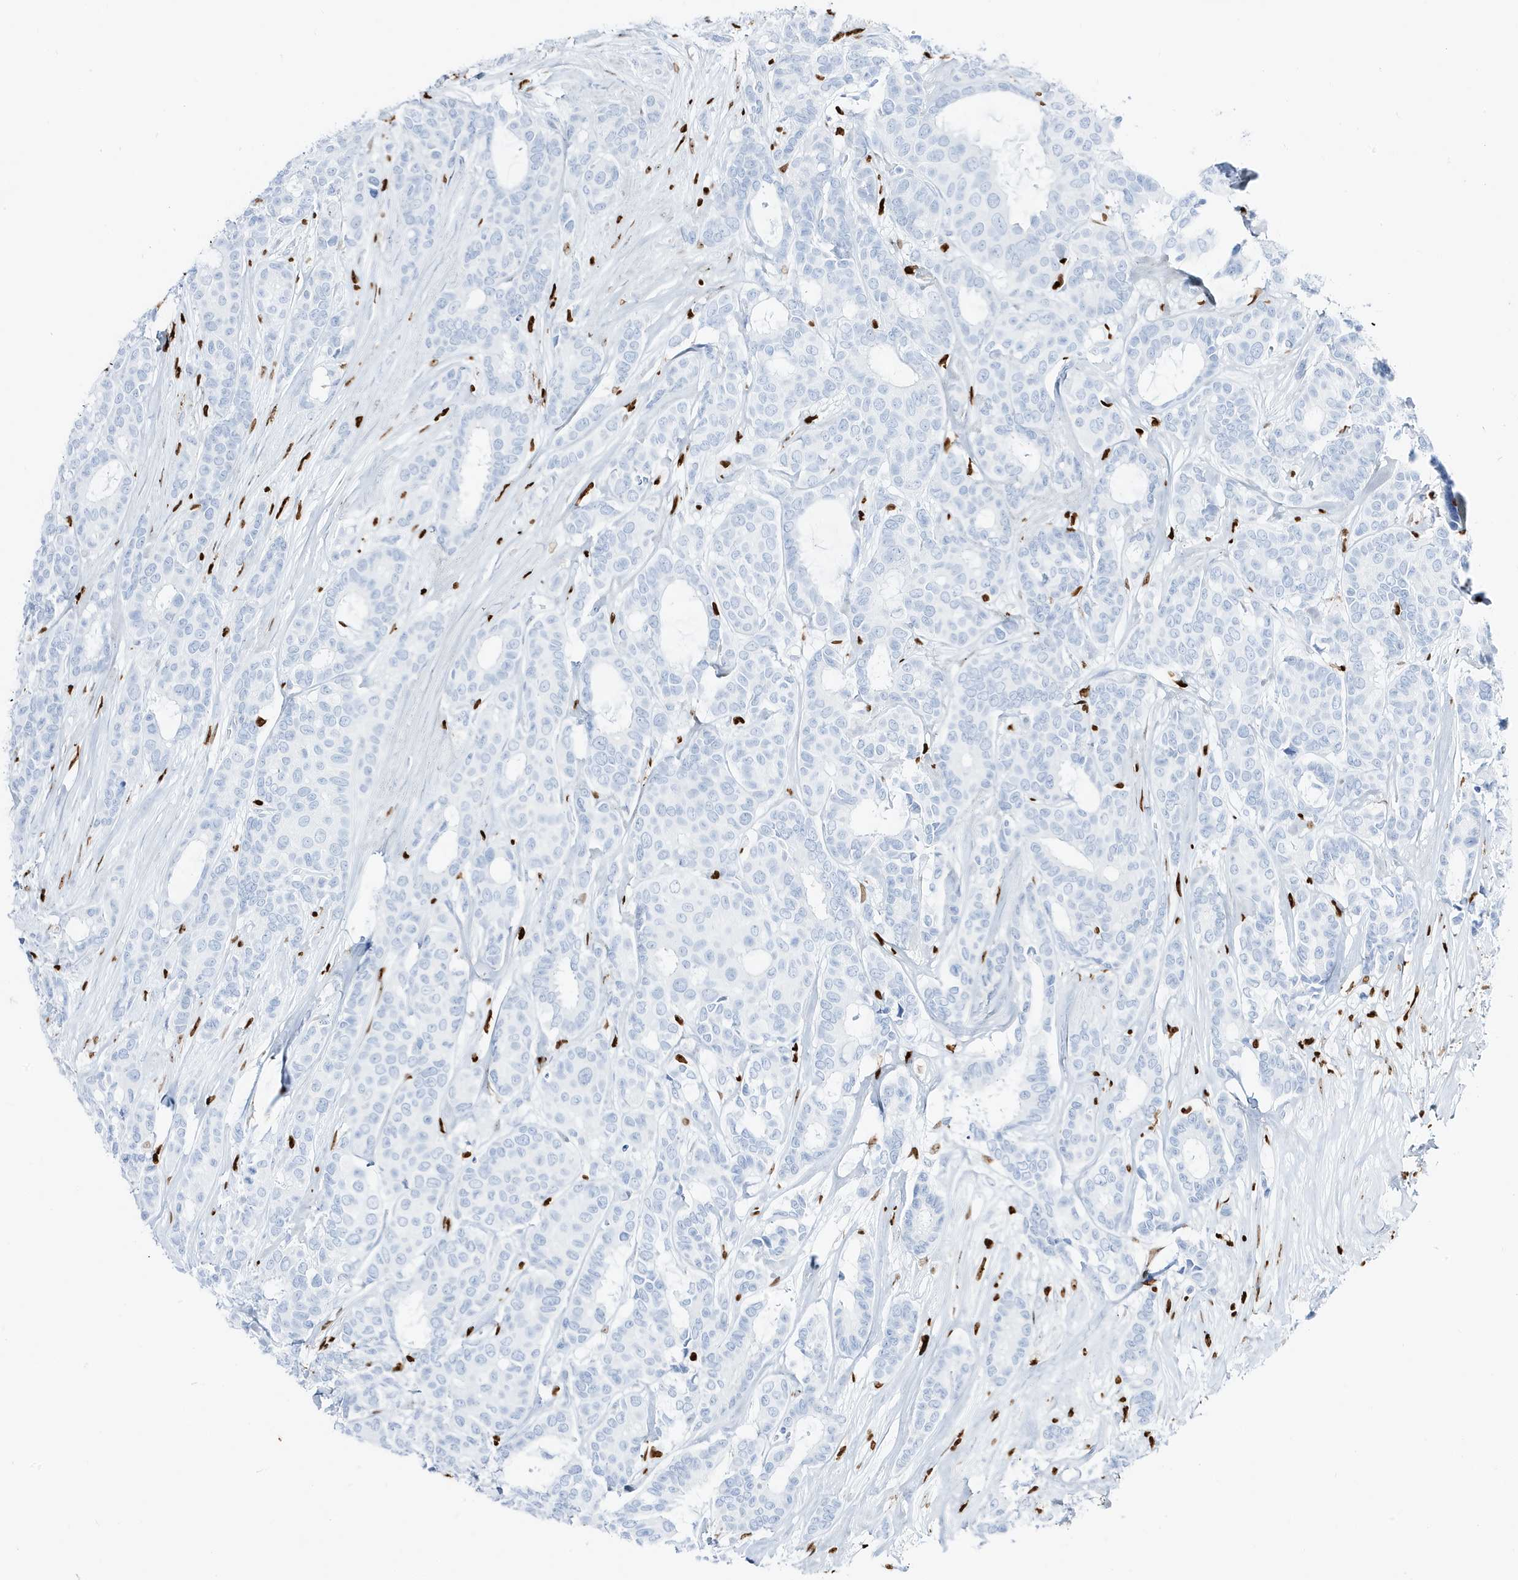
{"staining": {"intensity": "negative", "quantity": "none", "location": "none"}, "tissue": "breast cancer", "cell_type": "Tumor cells", "image_type": "cancer", "snomed": [{"axis": "morphology", "description": "Duct carcinoma"}, {"axis": "topography", "description": "Breast"}], "caption": "This is an IHC micrograph of human breast cancer (invasive ductal carcinoma). There is no expression in tumor cells.", "gene": "MNDA", "patient": {"sex": "female", "age": 87}}